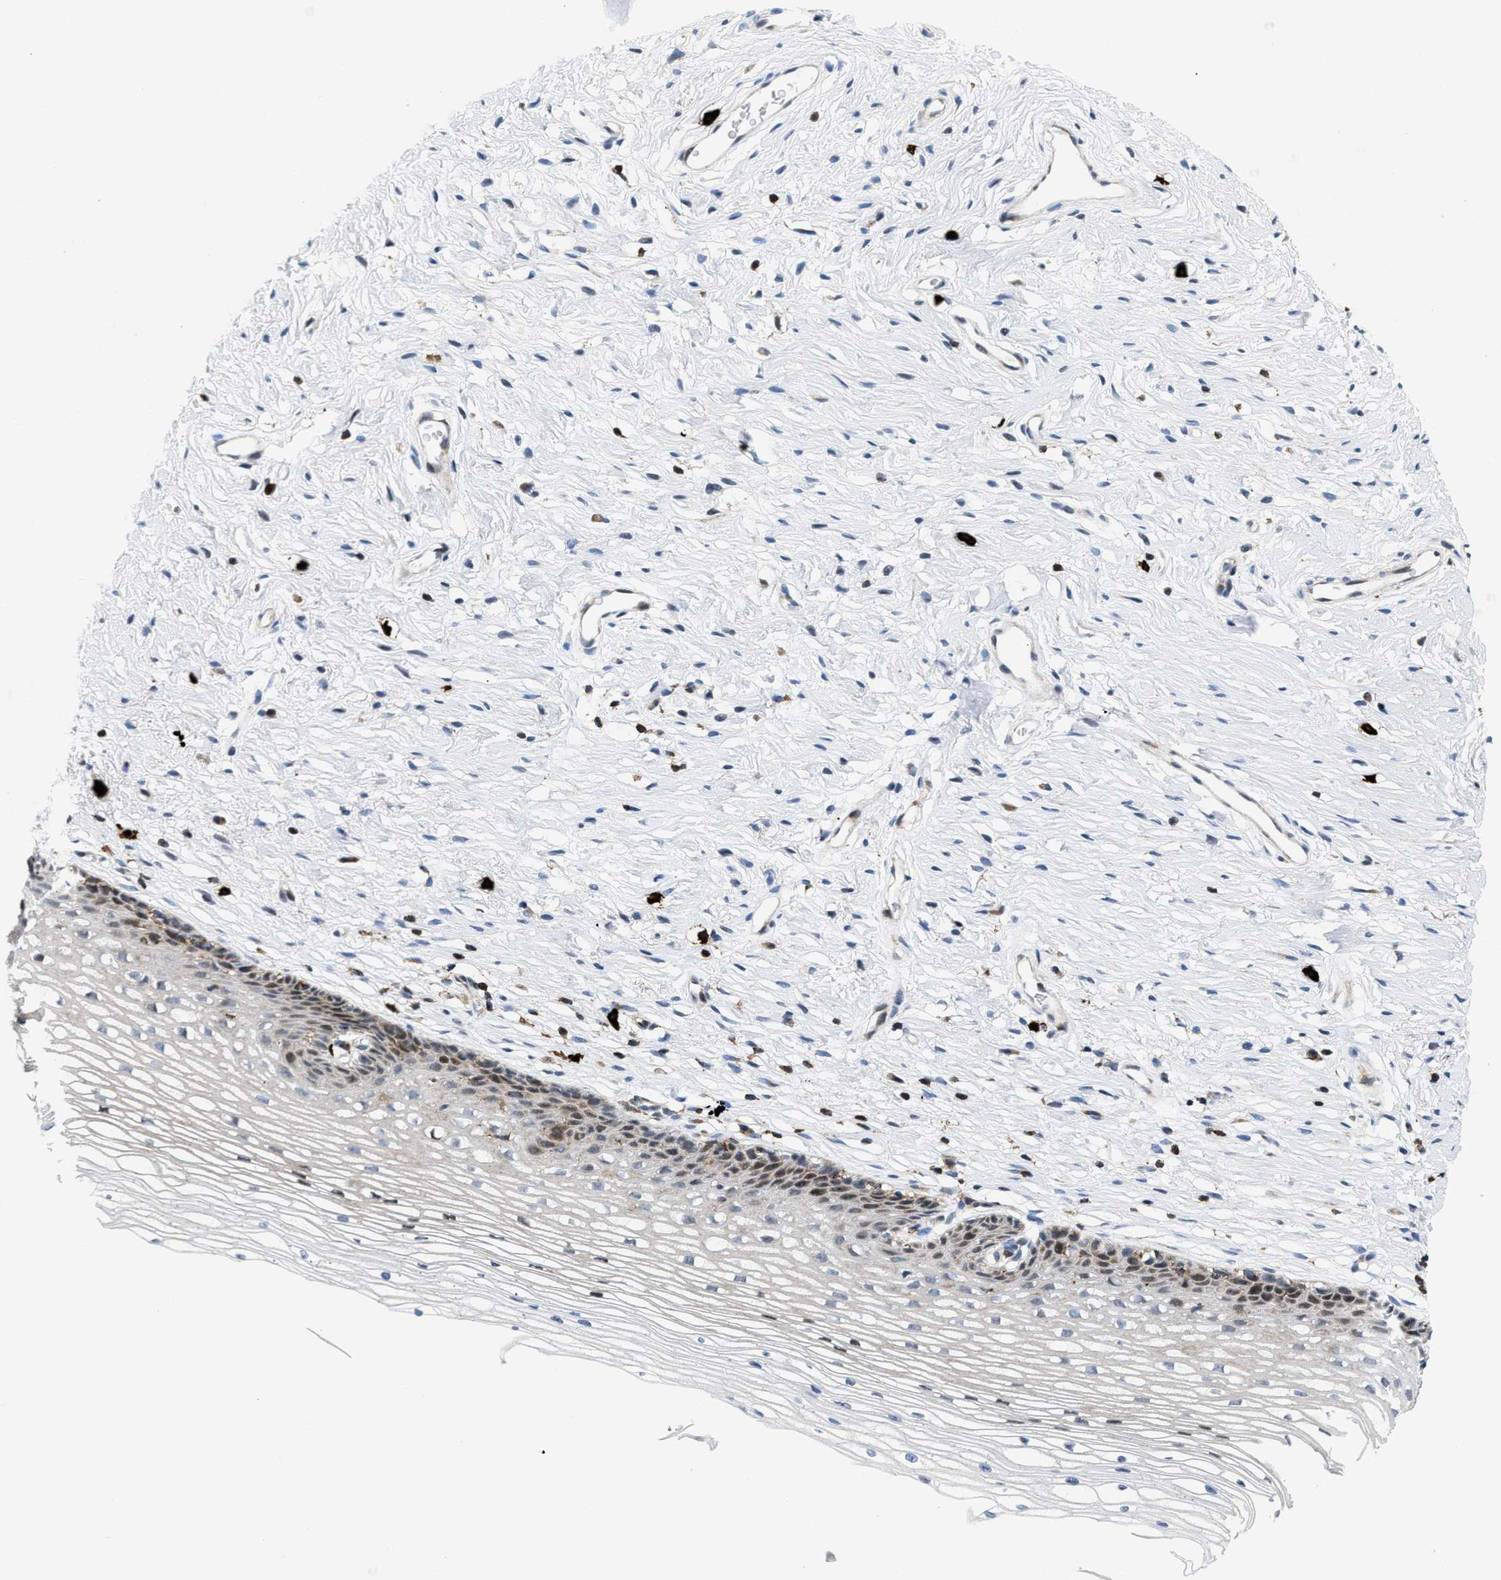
{"staining": {"intensity": "negative", "quantity": "none", "location": "none"}, "tissue": "cervix", "cell_type": "Glandular cells", "image_type": "normal", "snomed": [{"axis": "morphology", "description": "Normal tissue, NOS"}, {"axis": "topography", "description": "Cervix"}], "caption": "Glandular cells show no significant protein expression in unremarkable cervix. (DAB IHC with hematoxylin counter stain).", "gene": "ATP9A", "patient": {"sex": "female", "age": 77}}